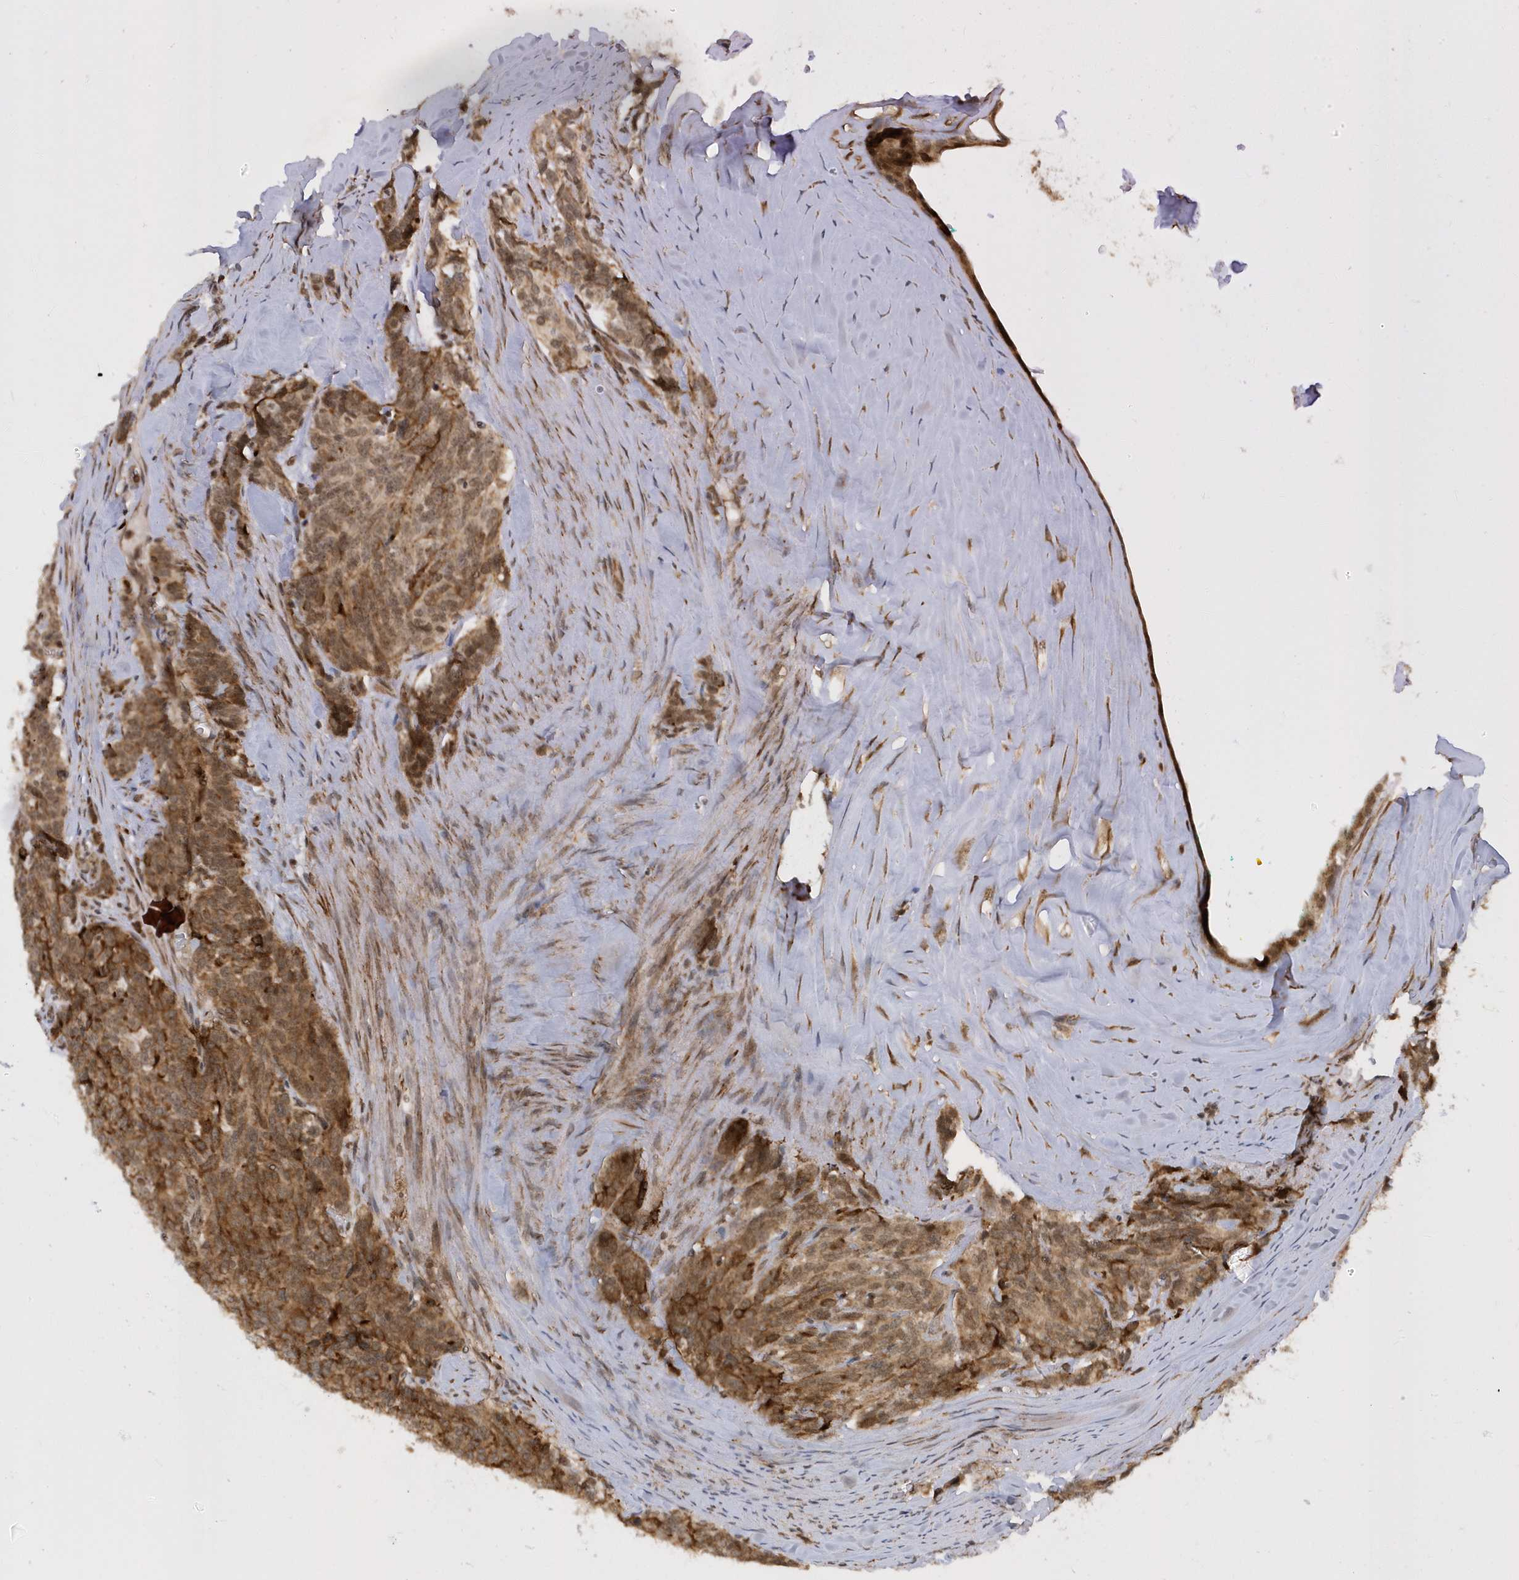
{"staining": {"intensity": "moderate", "quantity": ">75%", "location": "cytoplasmic/membranous,nuclear"}, "tissue": "carcinoid", "cell_type": "Tumor cells", "image_type": "cancer", "snomed": [{"axis": "morphology", "description": "Carcinoid, malignant, NOS"}, {"axis": "topography", "description": "Lung"}], "caption": "About >75% of tumor cells in carcinoid display moderate cytoplasmic/membranous and nuclear protein expression as visualized by brown immunohistochemical staining.", "gene": "METTL21A", "patient": {"sex": "female", "age": 46}}